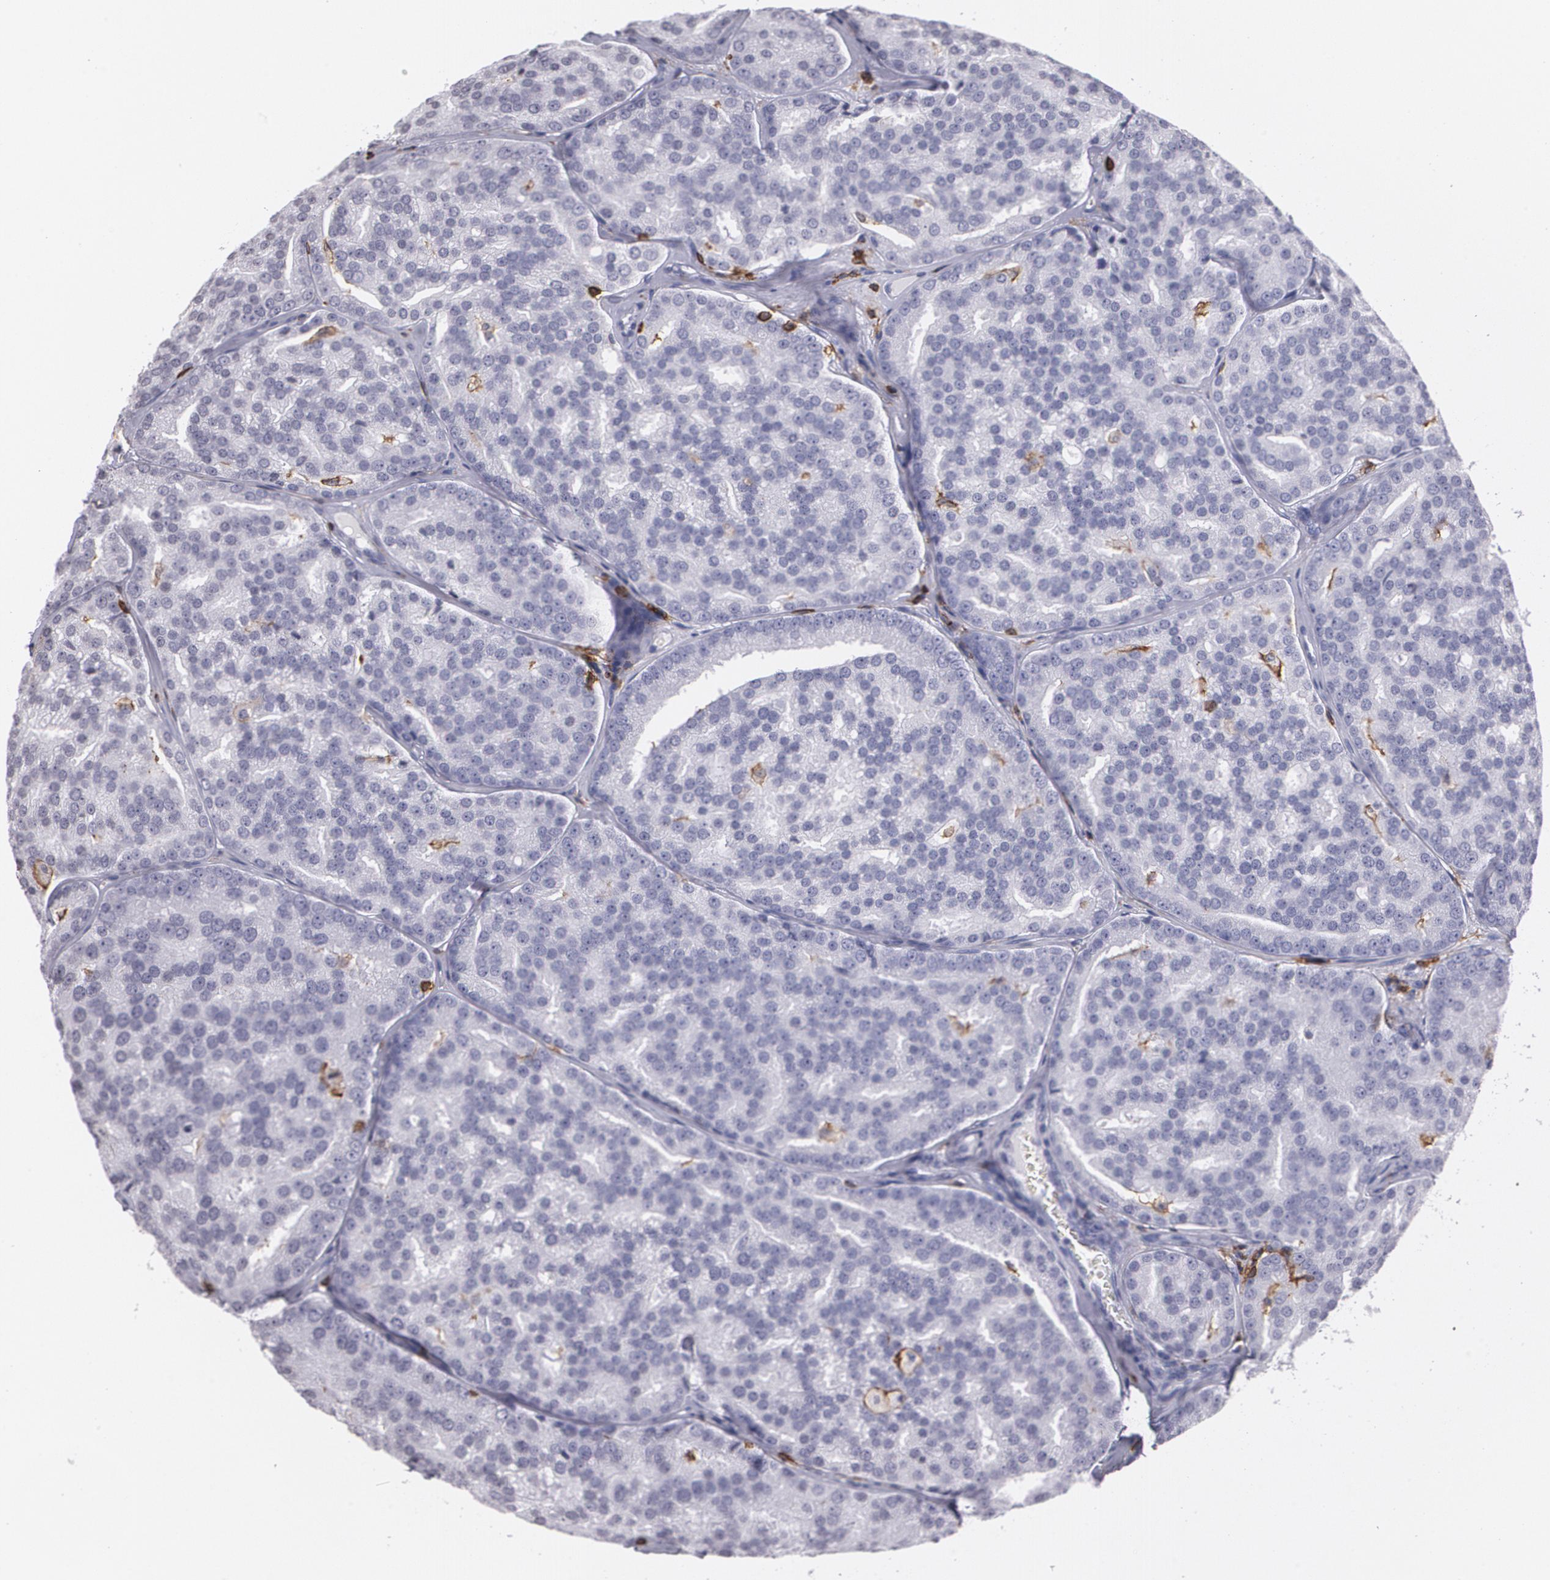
{"staining": {"intensity": "negative", "quantity": "none", "location": "none"}, "tissue": "prostate cancer", "cell_type": "Tumor cells", "image_type": "cancer", "snomed": [{"axis": "morphology", "description": "Adenocarcinoma, High grade"}, {"axis": "topography", "description": "Prostate"}], "caption": "A micrograph of prostate cancer (adenocarcinoma (high-grade)) stained for a protein shows no brown staining in tumor cells.", "gene": "PTPRC", "patient": {"sex": "male", "age": 64}}